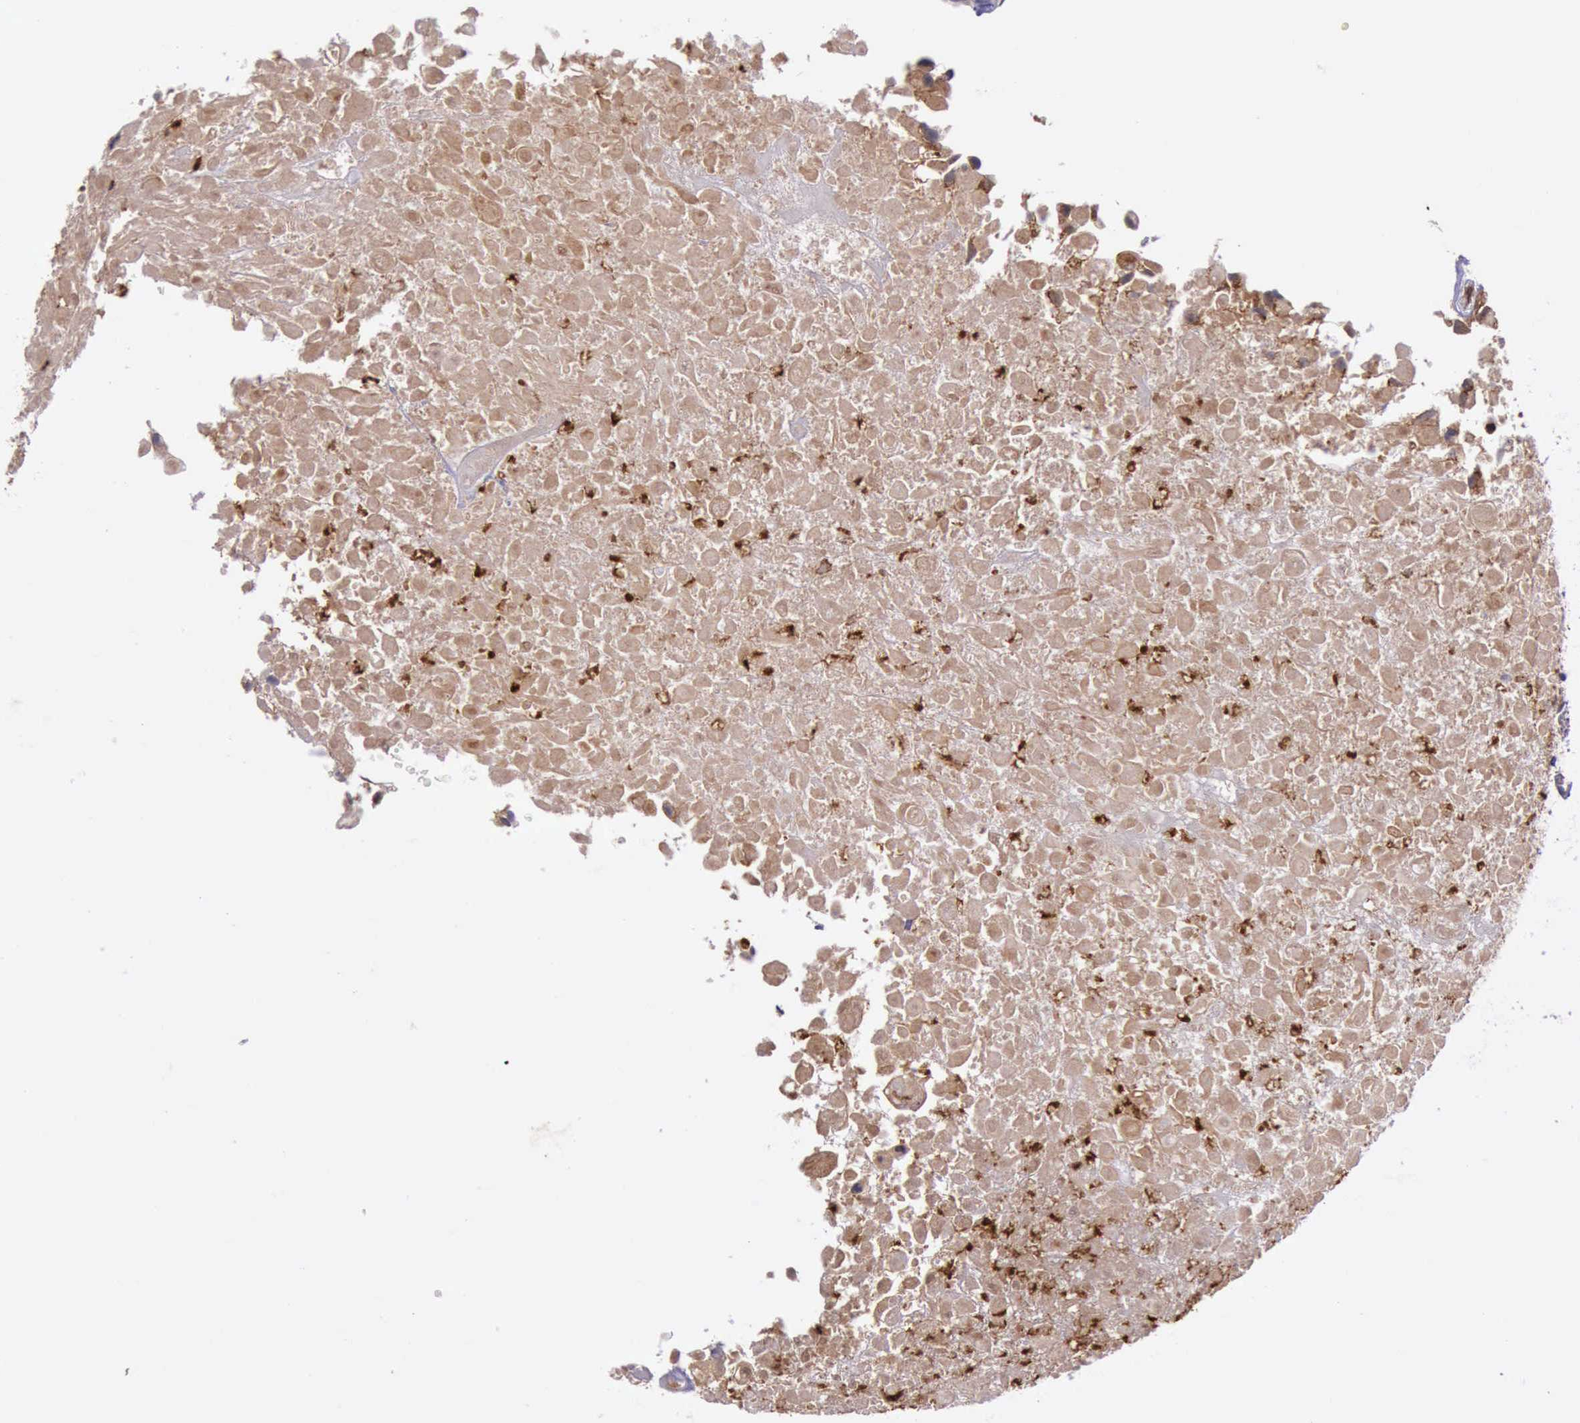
{"staining": {"intensity": "weak", "quantity": ">75%", "location": "cytoplasmic/membranous"}, "tissue": "urothelial cancer", "cell_type": "Tumor cells", "image_type": "cancer", "snomed": [{"axis": "morphology", "description": "Urothelial carcinoma, High grade"}, {"axis": "topography", "description": "Urinary bladder"}], "caption": "DAB (3,3'-diaminobenzidine) immunohistochemical staining of human urothelial cancer exhibits weak cytoplasmic/membranous protein staining in about >75% of tumor cells. Immunohistochemistry (ihc) stains the protein in brown and the nuclei are stained blue.", "gene": "ARMCX3", "patient": {"sex": "male", "age": 56}}